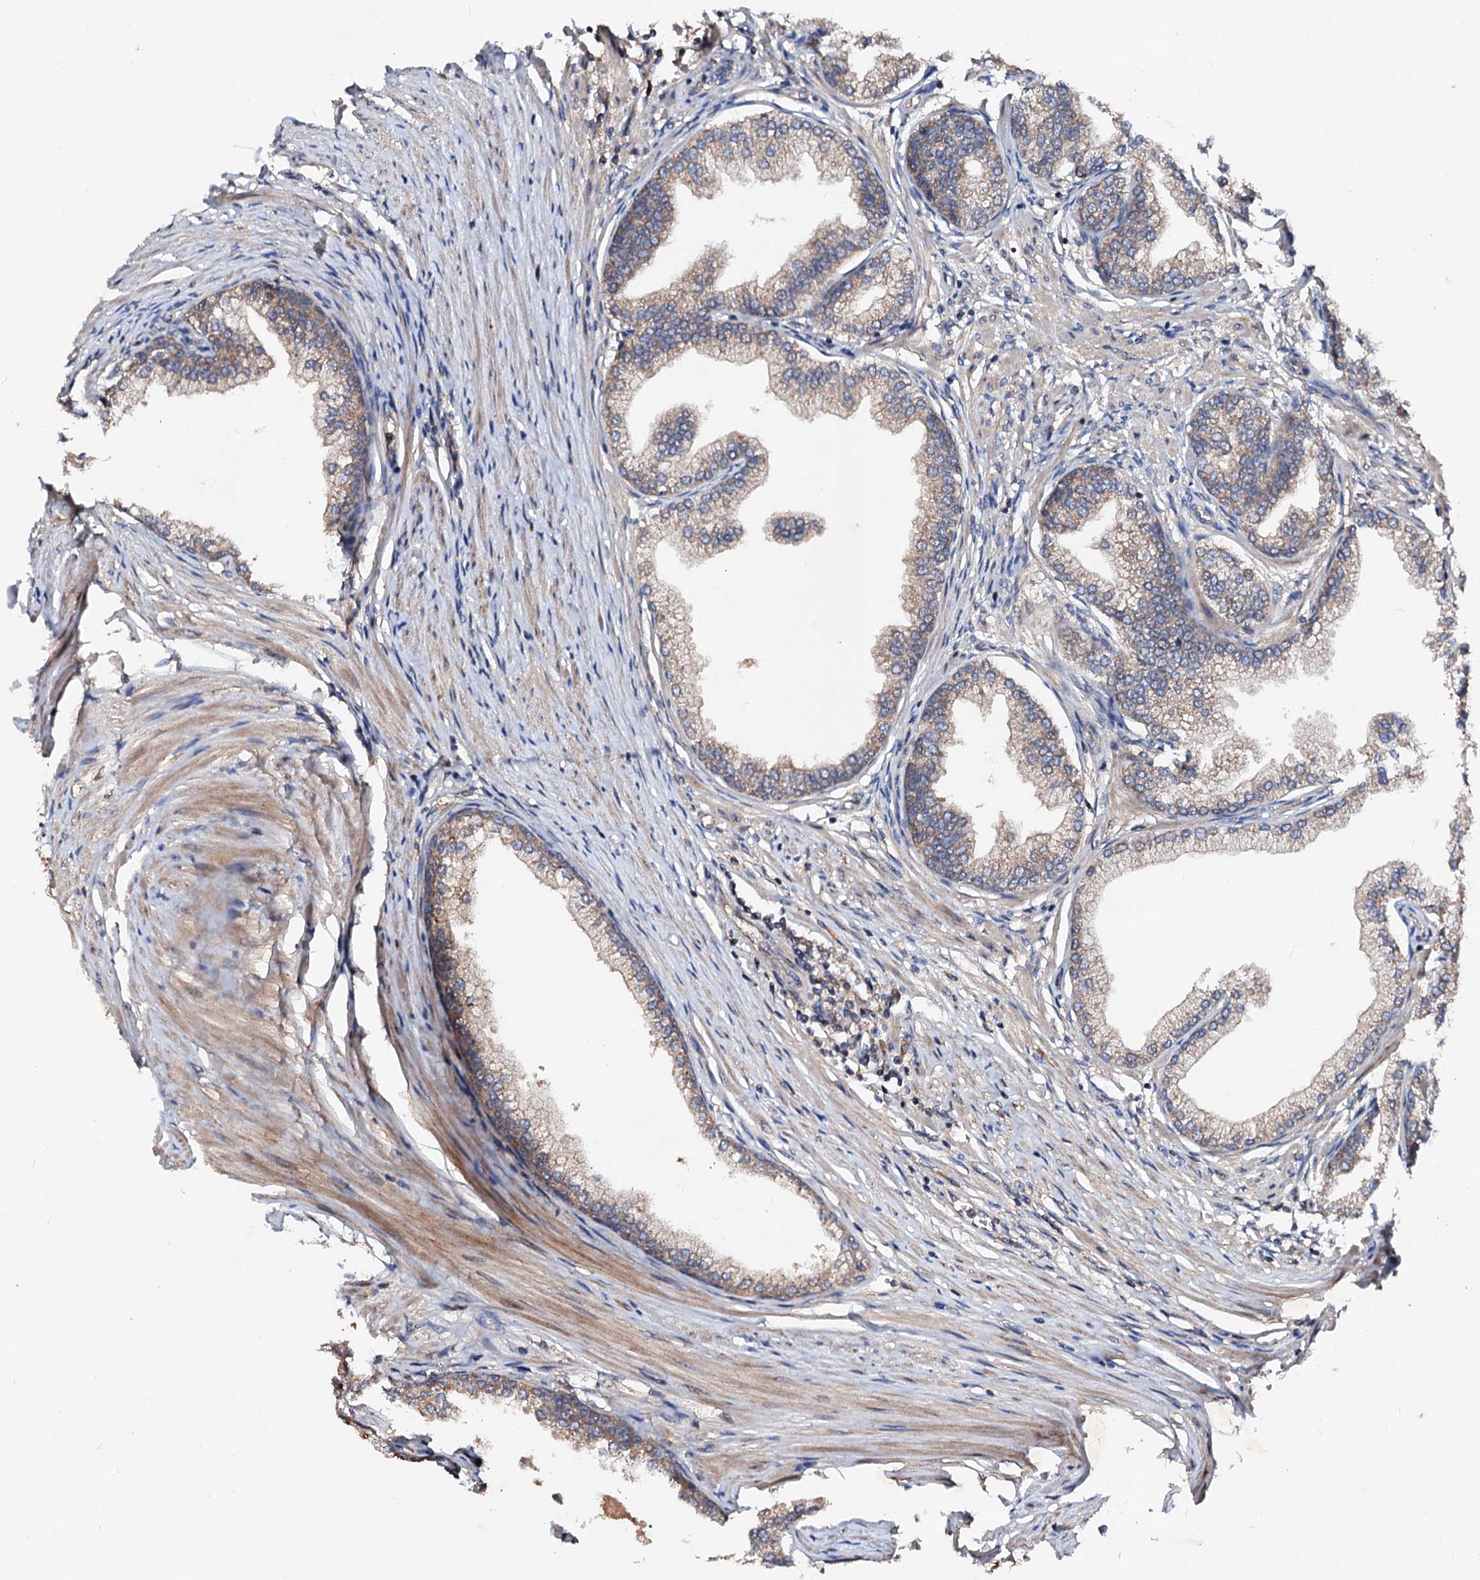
{"staining": {"intensity": "moderate", "quantity": "25%-75%", "location": "cytoplasmic/membranous"}, "tissue": "prostate", "cell_type": "Glandular cells", "image_type": "normal", "snomed": [{"axis": "morphology", "description": "Normal tissue, NOS"}, {"axis": "morphology", "description": "Urothelial carcinoma, Low grade"}, {"axis": "topography", "description": "Urinary bladder"}, {"axis": "topography", "description": "Prostate"}], "caption": "Immunohistochemistry (IHC) histopathology image of normal prostate: prostate stained using immunohistochemistry (IHC) displays medium levels of moderate protein expression localized specifically in the cytoplasmic/membranous of glandular cells, appearing as a cytoplasmic/membranous brown color.", "gene": "EXTL1", "patient": {"sex": "male", "age": 60}}